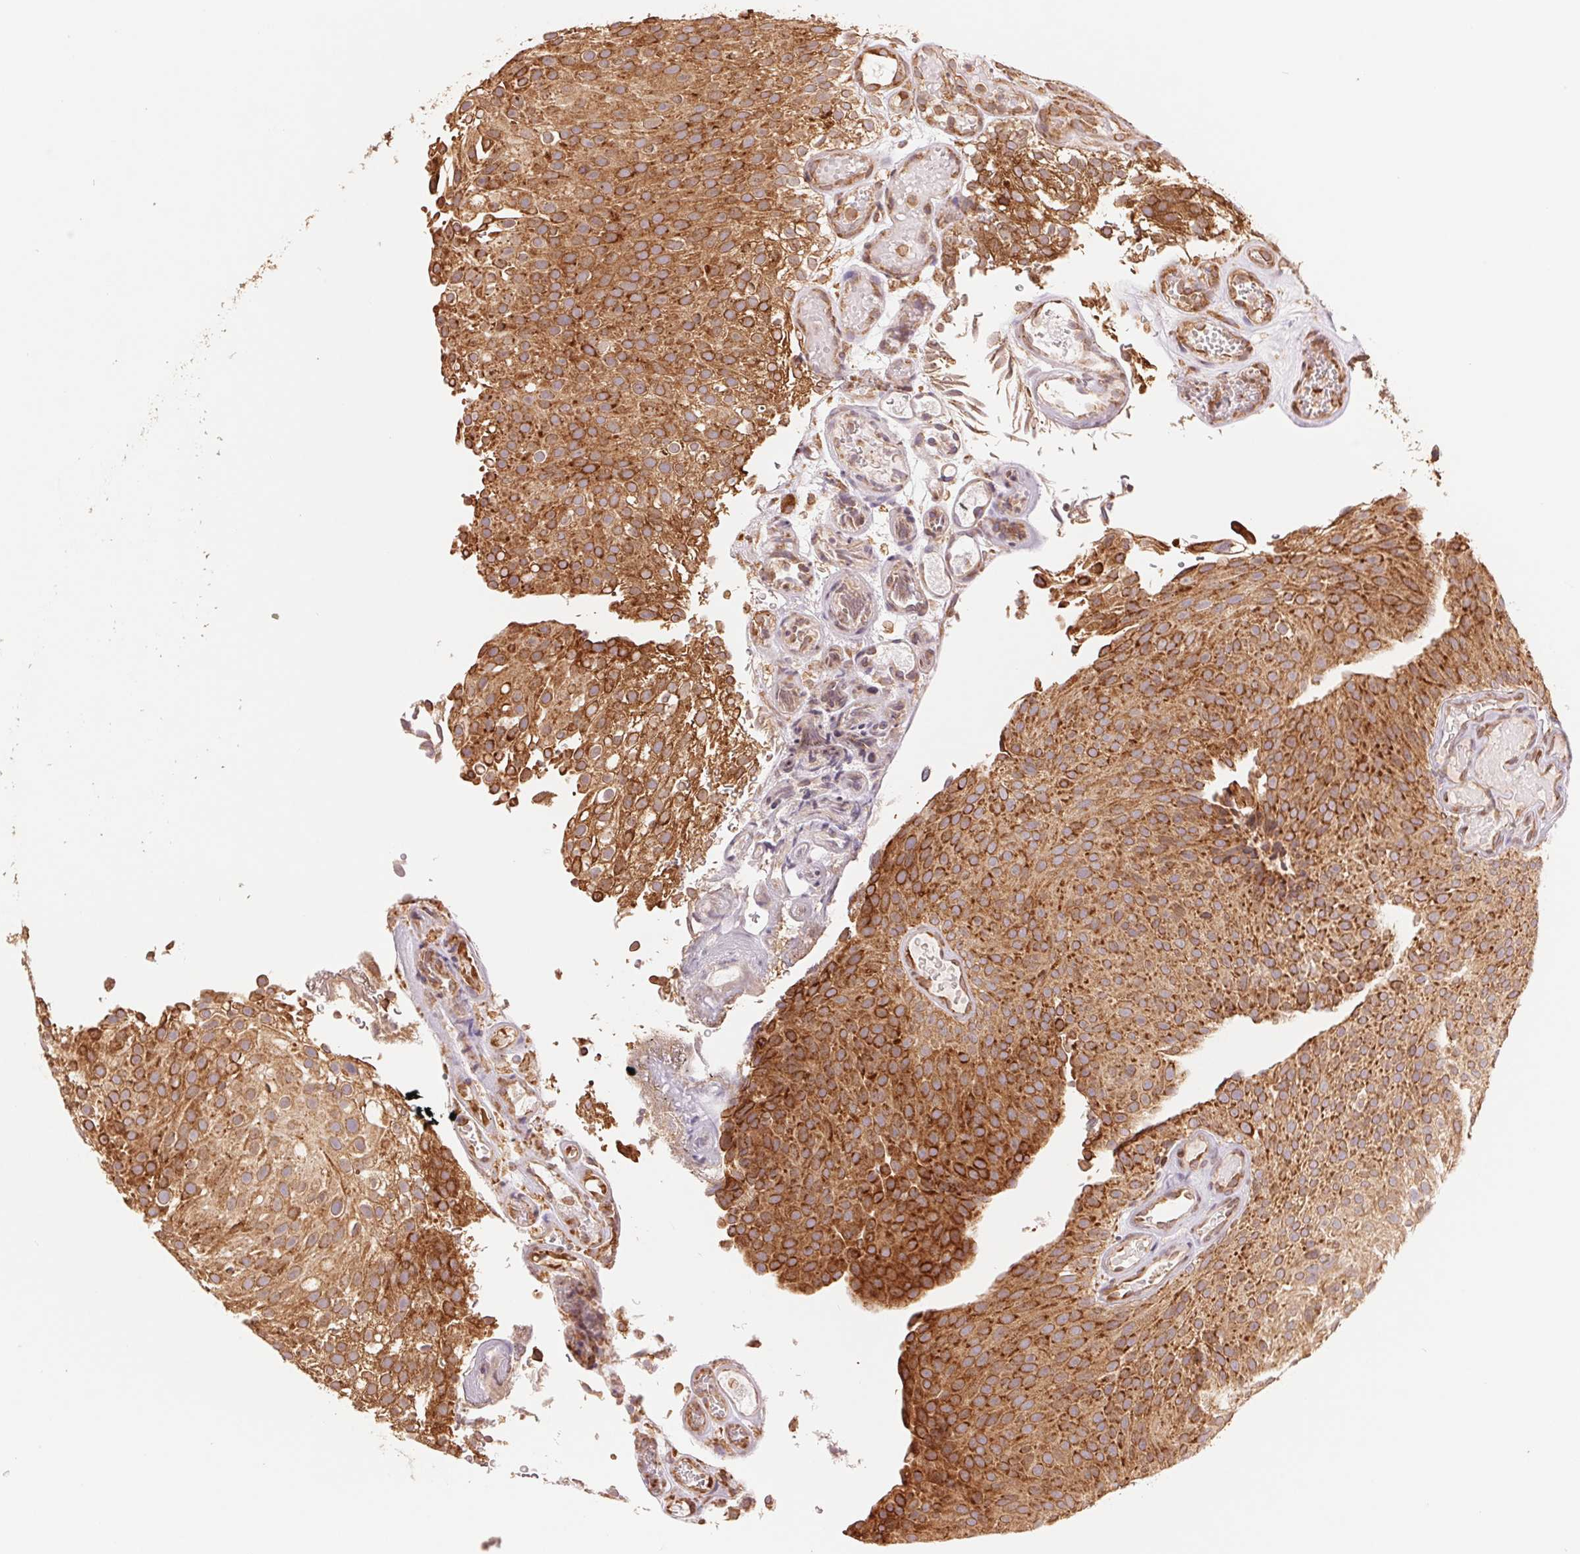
{"staining": {"intensity": "moderate", "quantity": ">75%", "location": "cytoplasmic/membranous"}, "tissue": "urothelial cancer", "cell_type": "Tumor cells", "image_type": "cancer", "snomed": [{"axis": "morphology", "description": "Urothelial carcinoma, Low grade"}, {"axis": "topography", "description": "Urinary bladder"}], "caption": "Urothelial cancer stained for a protein exhibits moderate cytoplasmic/membranous positivity in tumor cells. The staining is performed using DAB brown chromogen to label protein expression. The nuclei are counter-stained blue using hematoxylin.", "gene": "RPN1", "patient": {"sex": "male", "age": 78}}